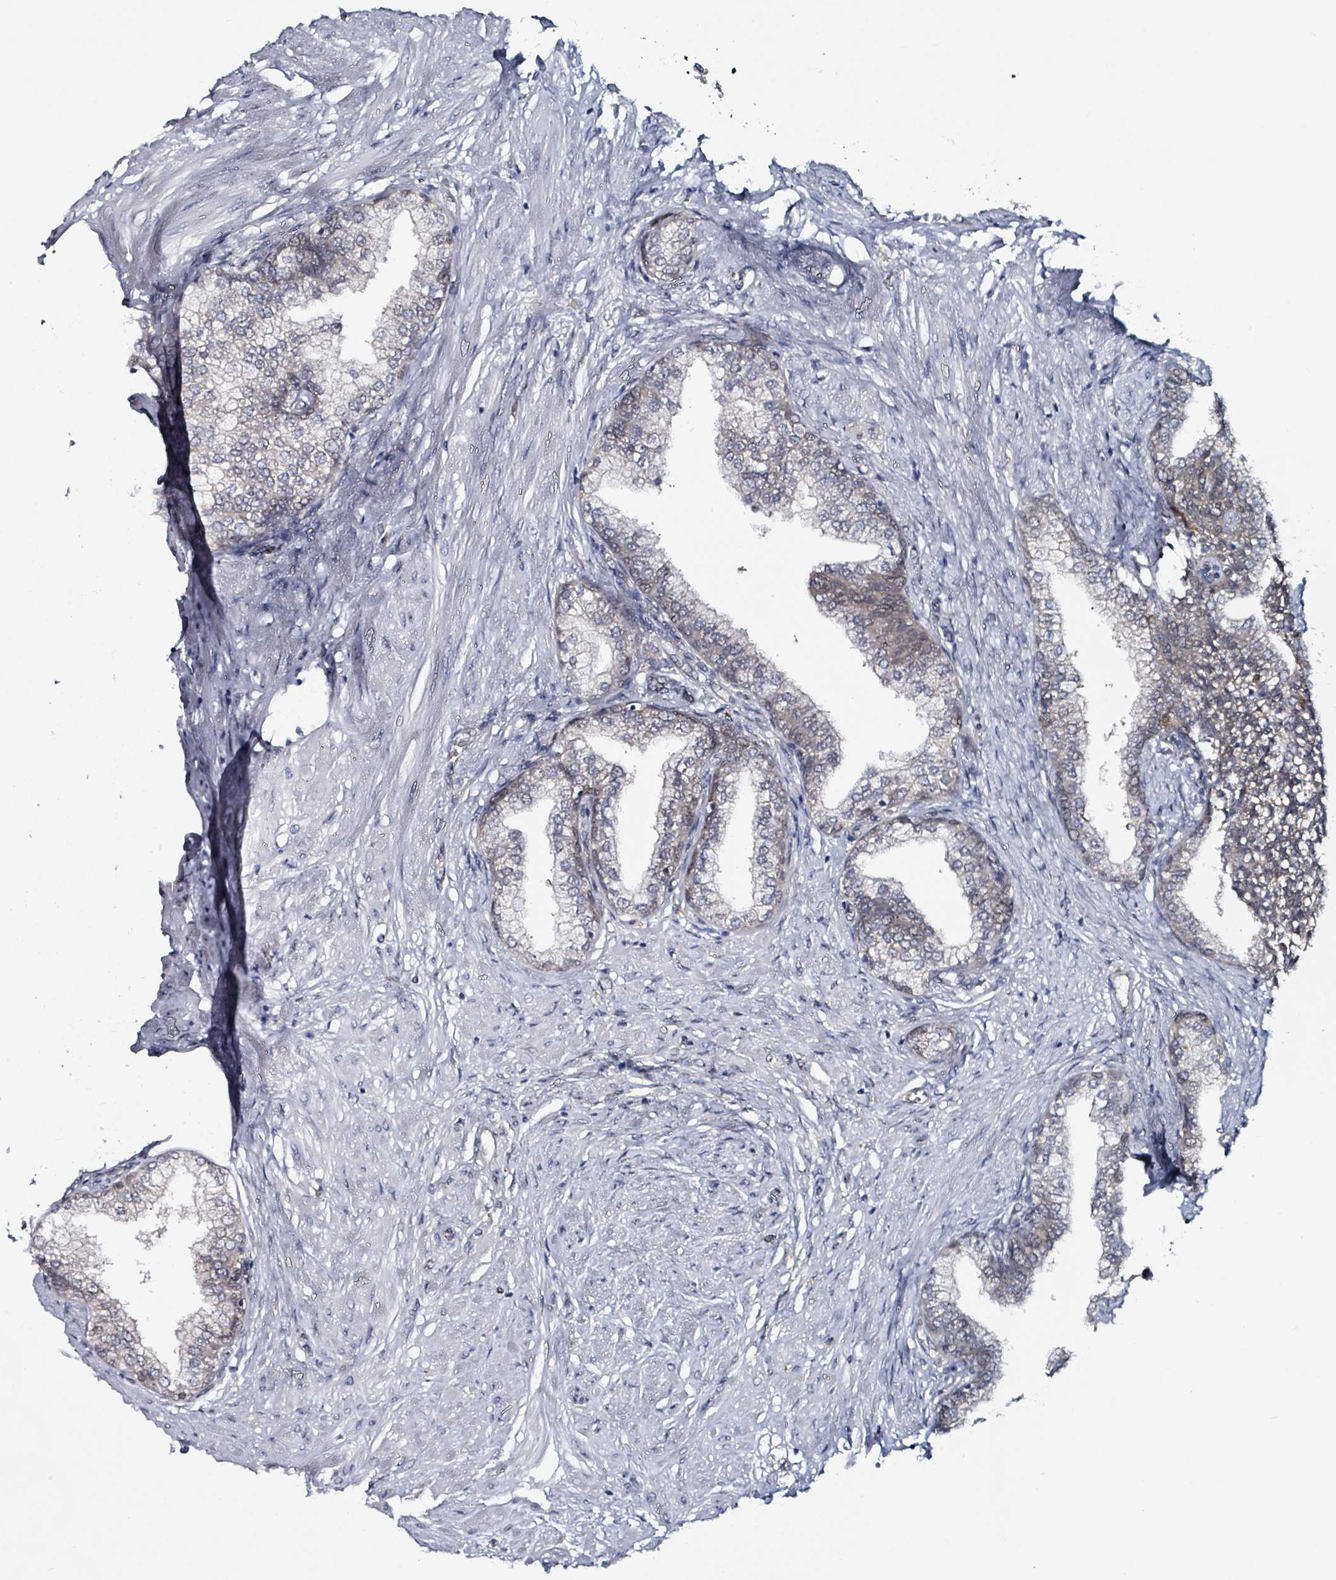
{"staining": {"intensity": "weak", "quantity": "<25%", "location": "cytoplasmic/membranous"}, "tissue": "prostate", "cell_type": "Glandular cells", "image_type": "normal", "snomed": [{"axis": "morphology", "description": "Normal tissue, NOS"}, {"axis": "topography", "description": "Prostate"}], "caption": "This is an IHC image of benign prostate. There is no expression in glandular cells.", "gene": "B3GAT3", "patient": {"sex": "male", "age": 60}}